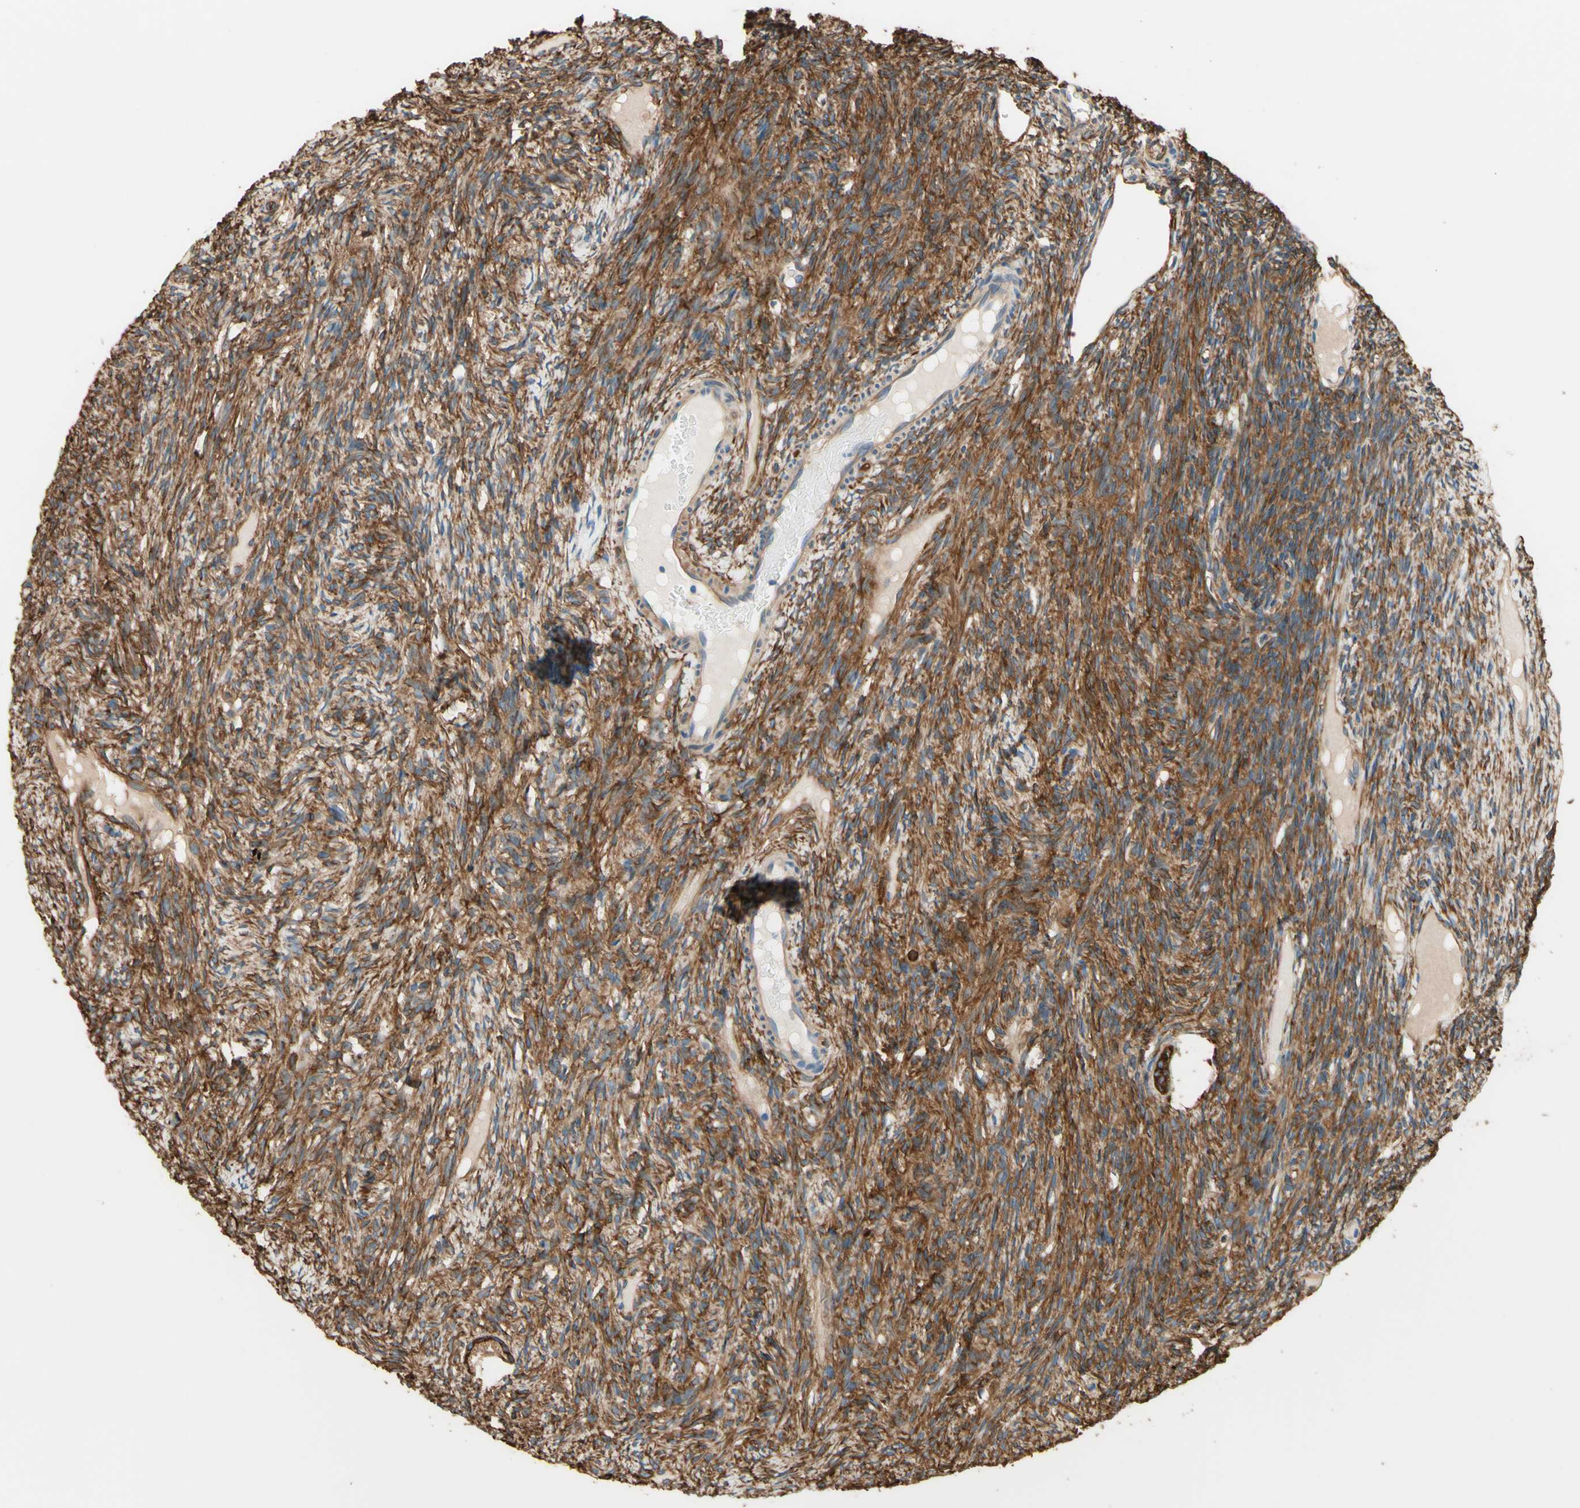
{"staining": {"intensity": "strong", "quantity": ">75%", "location": "cytoplasmic/membranous"}, "tissue": "ovary", "cell_type": "Ovarian stroma cells", "image_type": "normal", "snomed": [{"axis": "morphology", "description": "Normal tissue, NOS"}, {"axis": "topography", "description": "Ovary"}], "caption": "Strong cytoplasmic/membranous protein positivity is appreciated in about >75% of ovarian stroma cells in ovary.", "gene": "DPYSL3", "patient": {"sex": "female", "age": 33}}